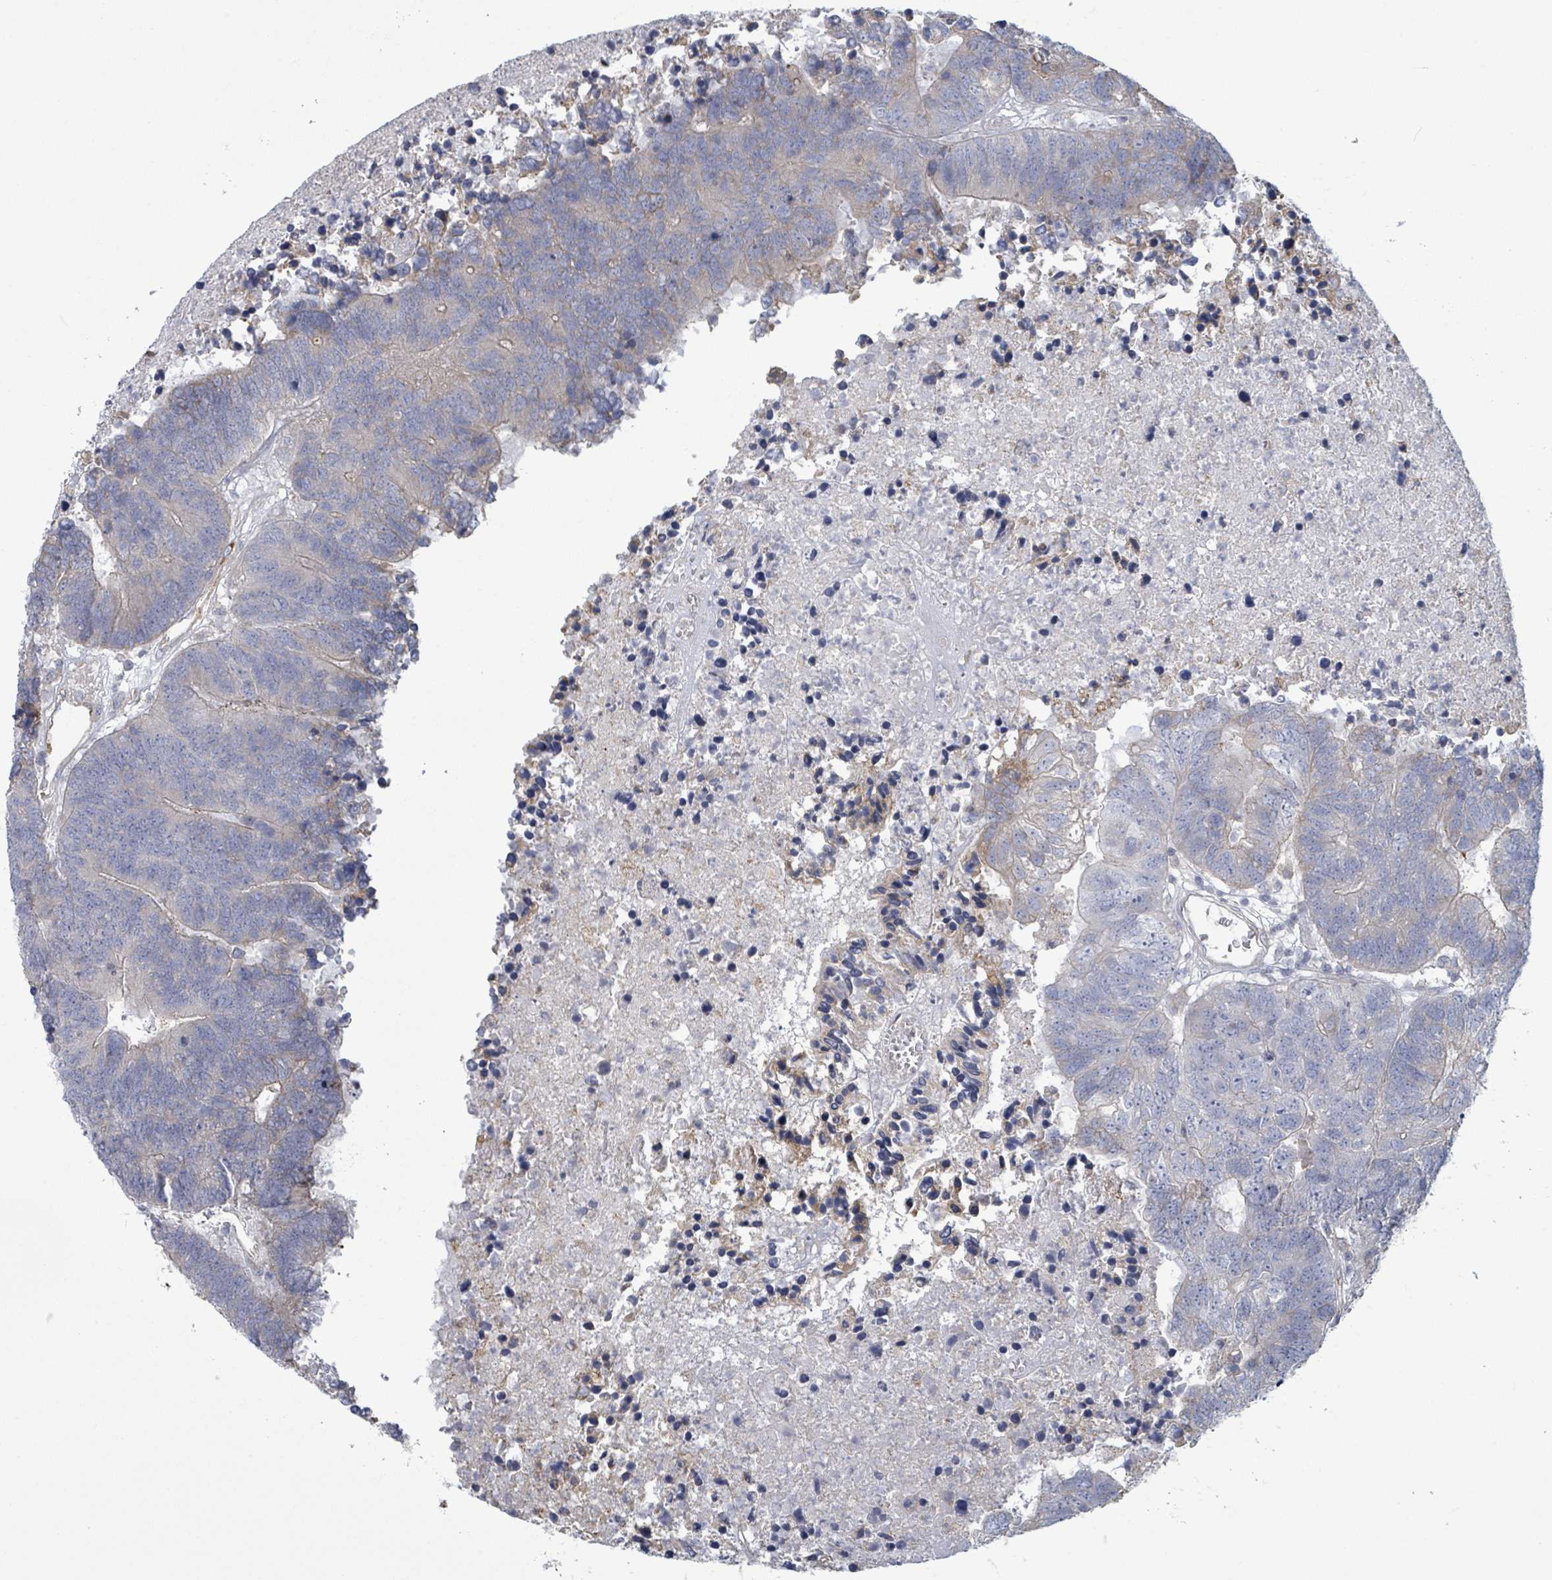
{"staining": {"intensity": "negative", "quantity": "none", "location": "none"}, "tissue": "colorectal cancer", "cell_type": "Tumor cells", "image_type": "cancer", "snomed": [{"axis": "morphology", "description": "Adenocarcinoma, NOS"}, {"axis": "topography", "description": "Colon"}], "caption": "A micrograph of colorectal cancer (adenocarcinoma) stained for a protein displays no brown staining in tumor cells.", "gene": "COL13A1", "patient": {"sex": "female", "age": 48}}